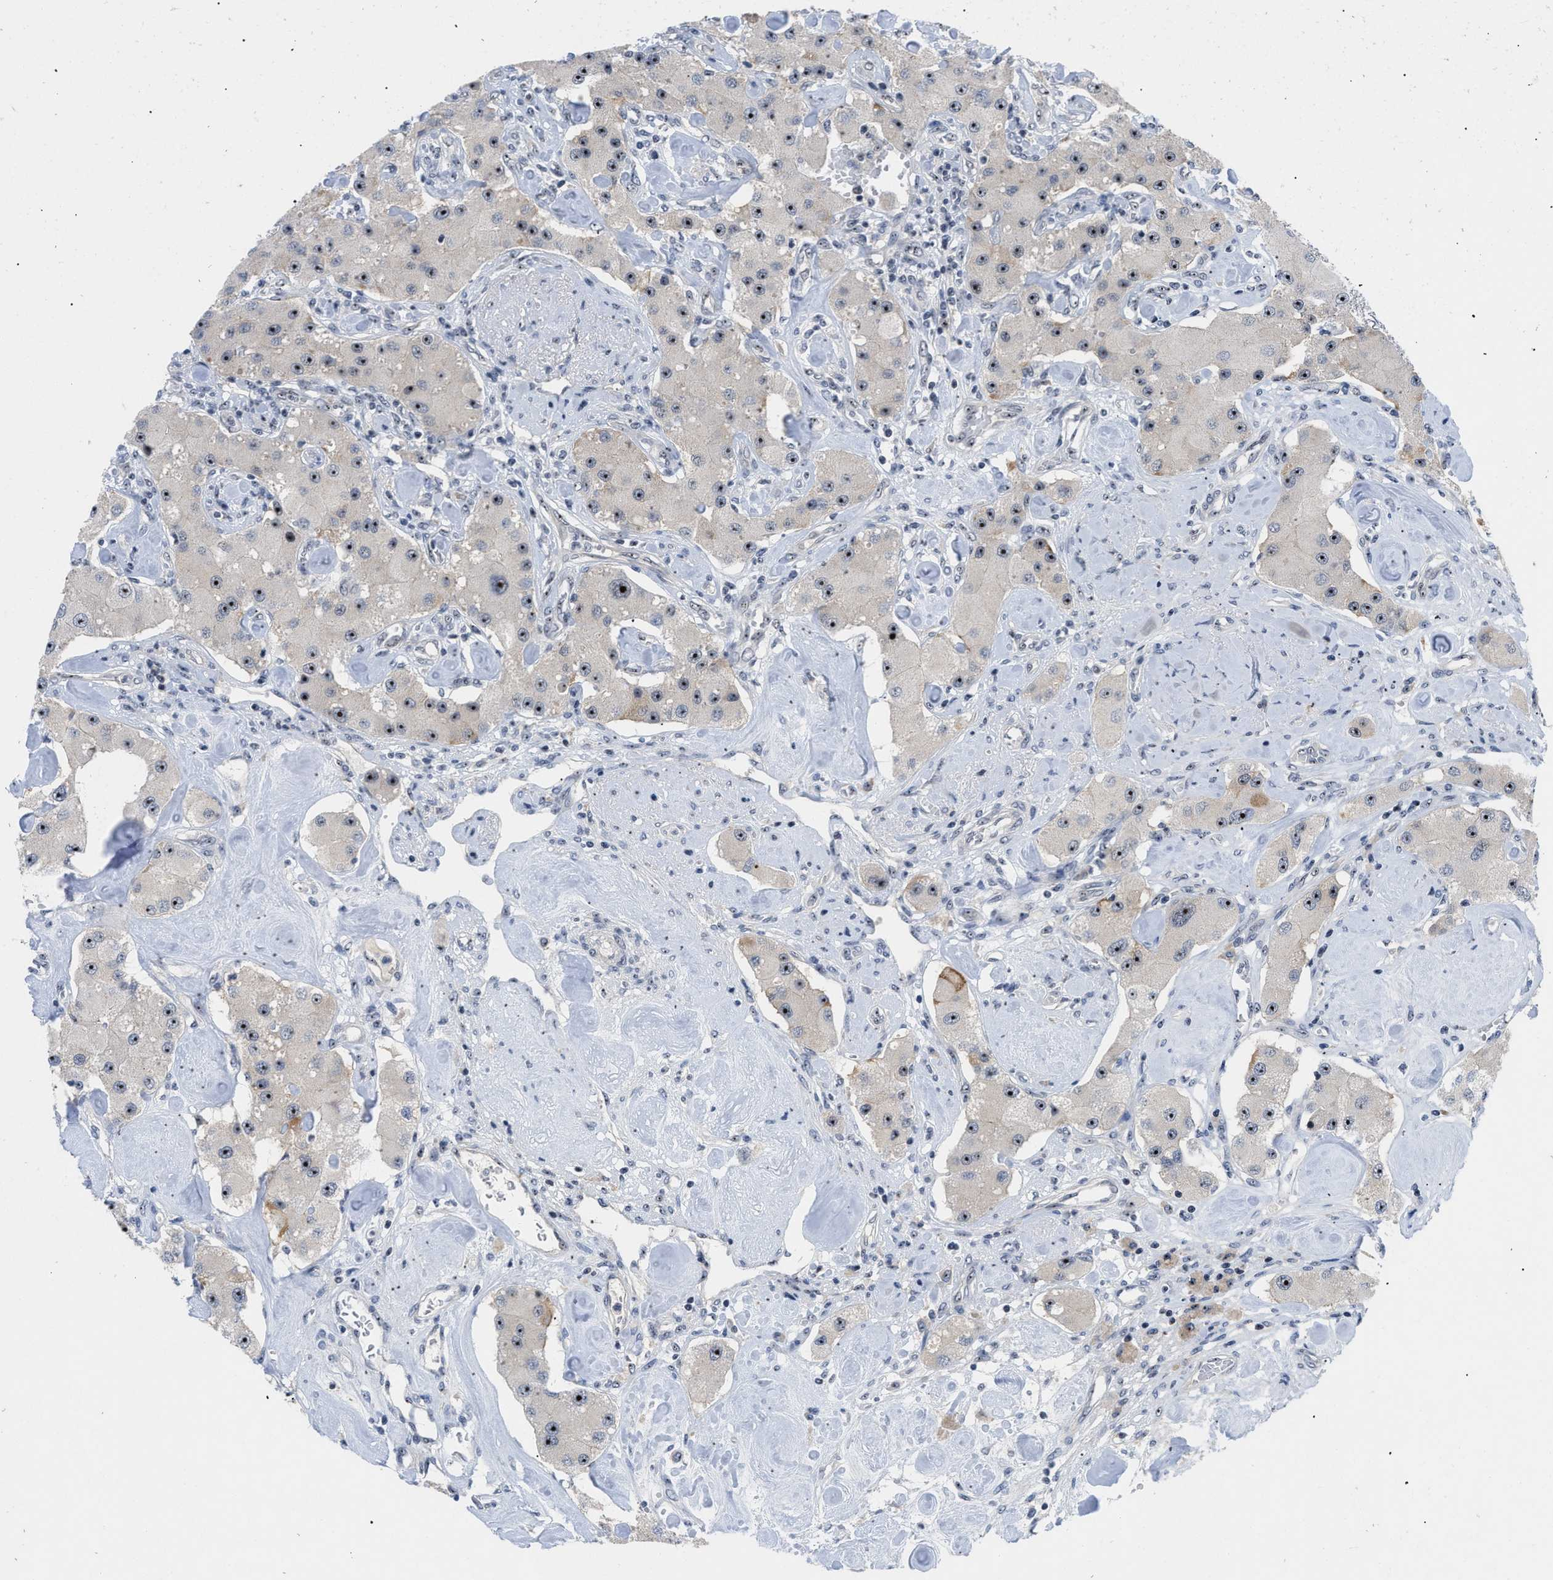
{"staining": {"intensity": "strong", "quantity": "25%-75%", "location": "nuclear"}, "tissue": "carcinoid", "cell_type": "Tumor cells", "image_type": "cancer", "snomed": [{"axis": "morphology", "description": "Carcinoid, malignant, NOS"}, {"axis": "topography", "description": "Pancreas"}], "caption": "Protein staining of malignant carcinoid tissue shows strong nuclear staining in approximately 25%-75% of tumor cells.", "gene": "NOP58", "patient": {"sex": "male", "age": 41}}